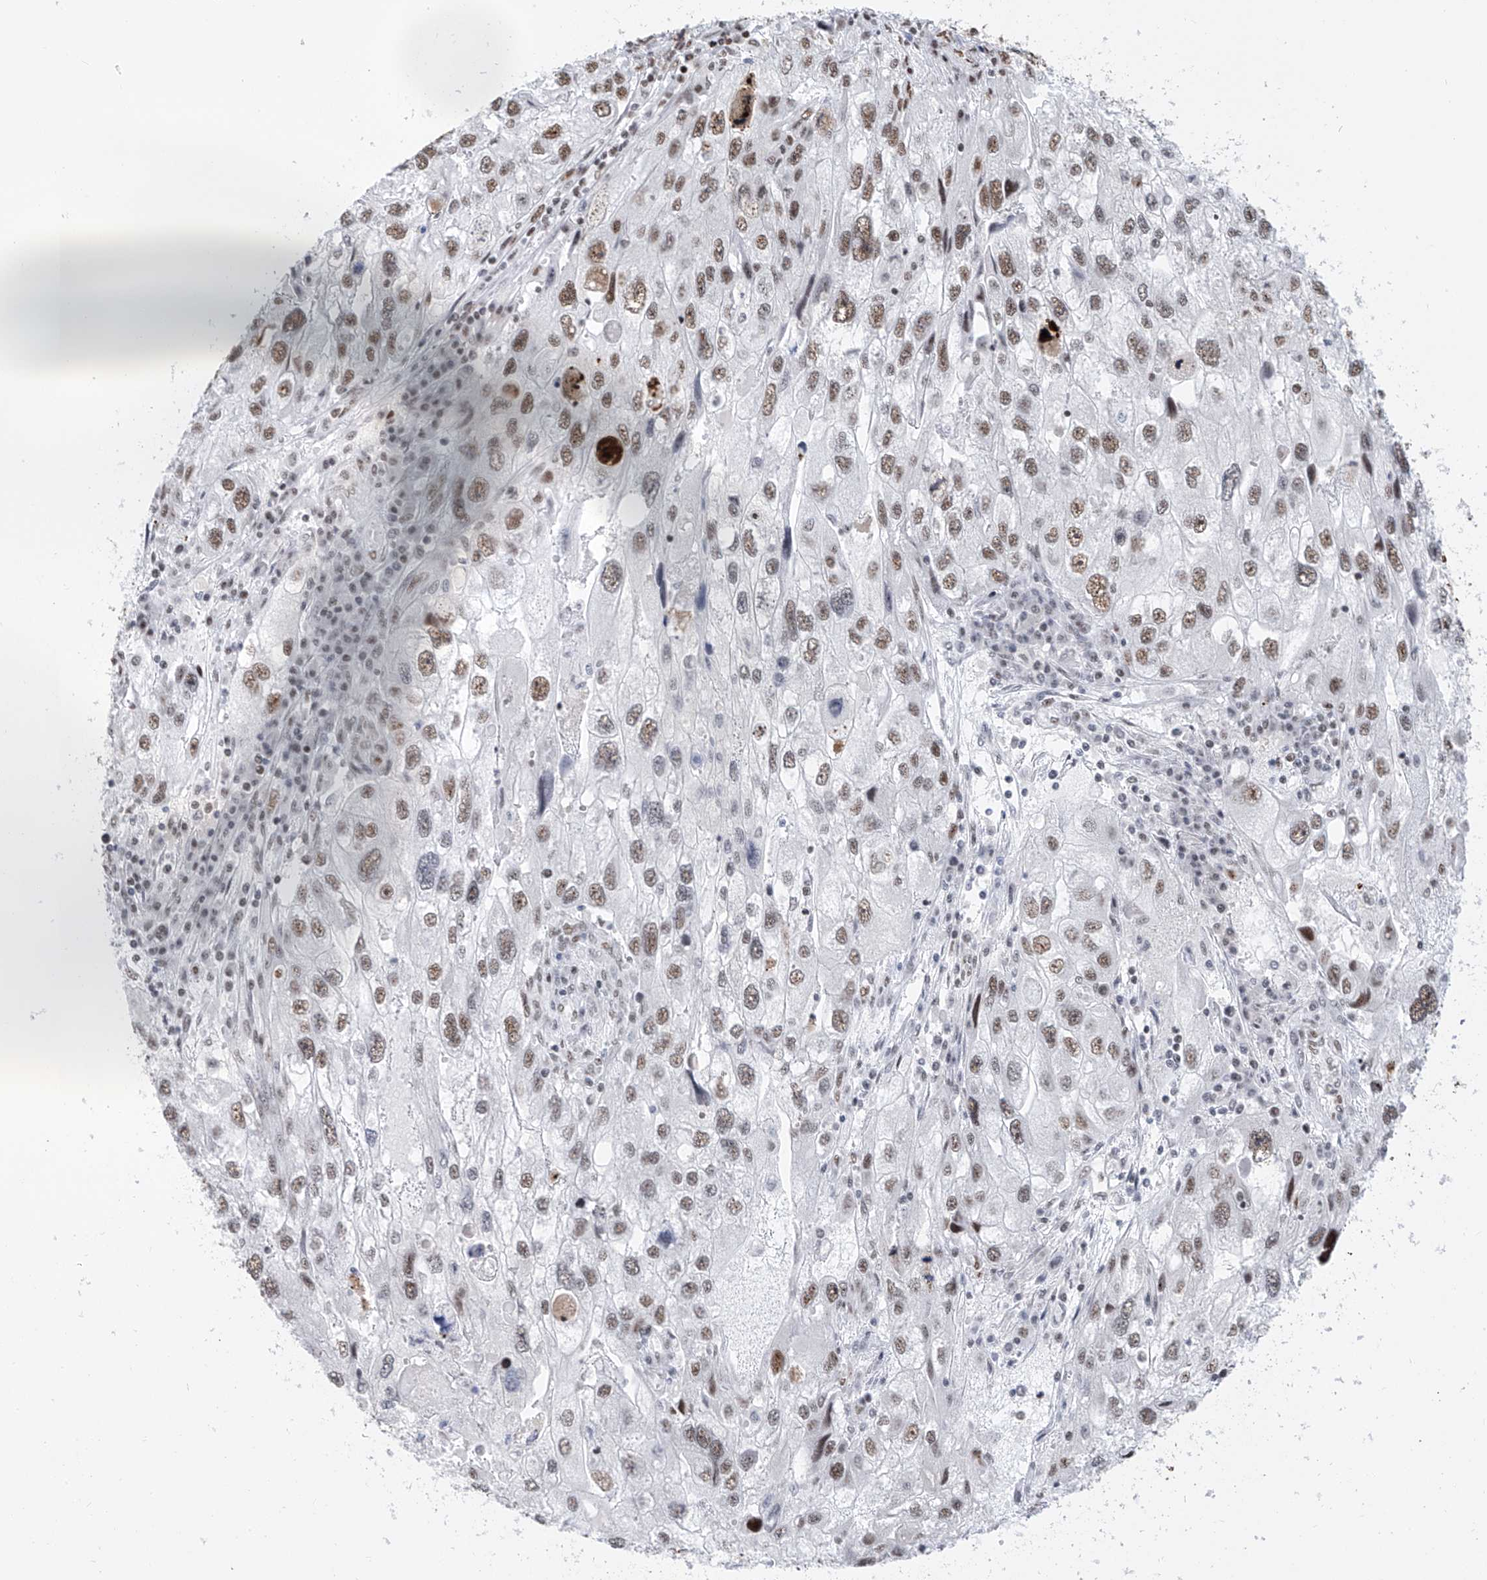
{"staining": {"intensity": "strong", "quantity": "25%-75%", "location": "nuclear"}, "tissue": "endometrial cancer", "cell_type": "Tumor cells", "image_type": "cancer", "snomed": [{"axis": "morphology", "description": "Adenocarcinoma, NOS"}, {"axis": "topography", "description": "Endometrium"}], "caption": "Immunohistochemical staining of human endometrial cancer (adenocarcinoma) displays high levels of strong nuclear protein positivity in approximately 25%-75% of tumor cells.", "gene": "SRSF6", "patient": {"sex": "female", "age": 49}}